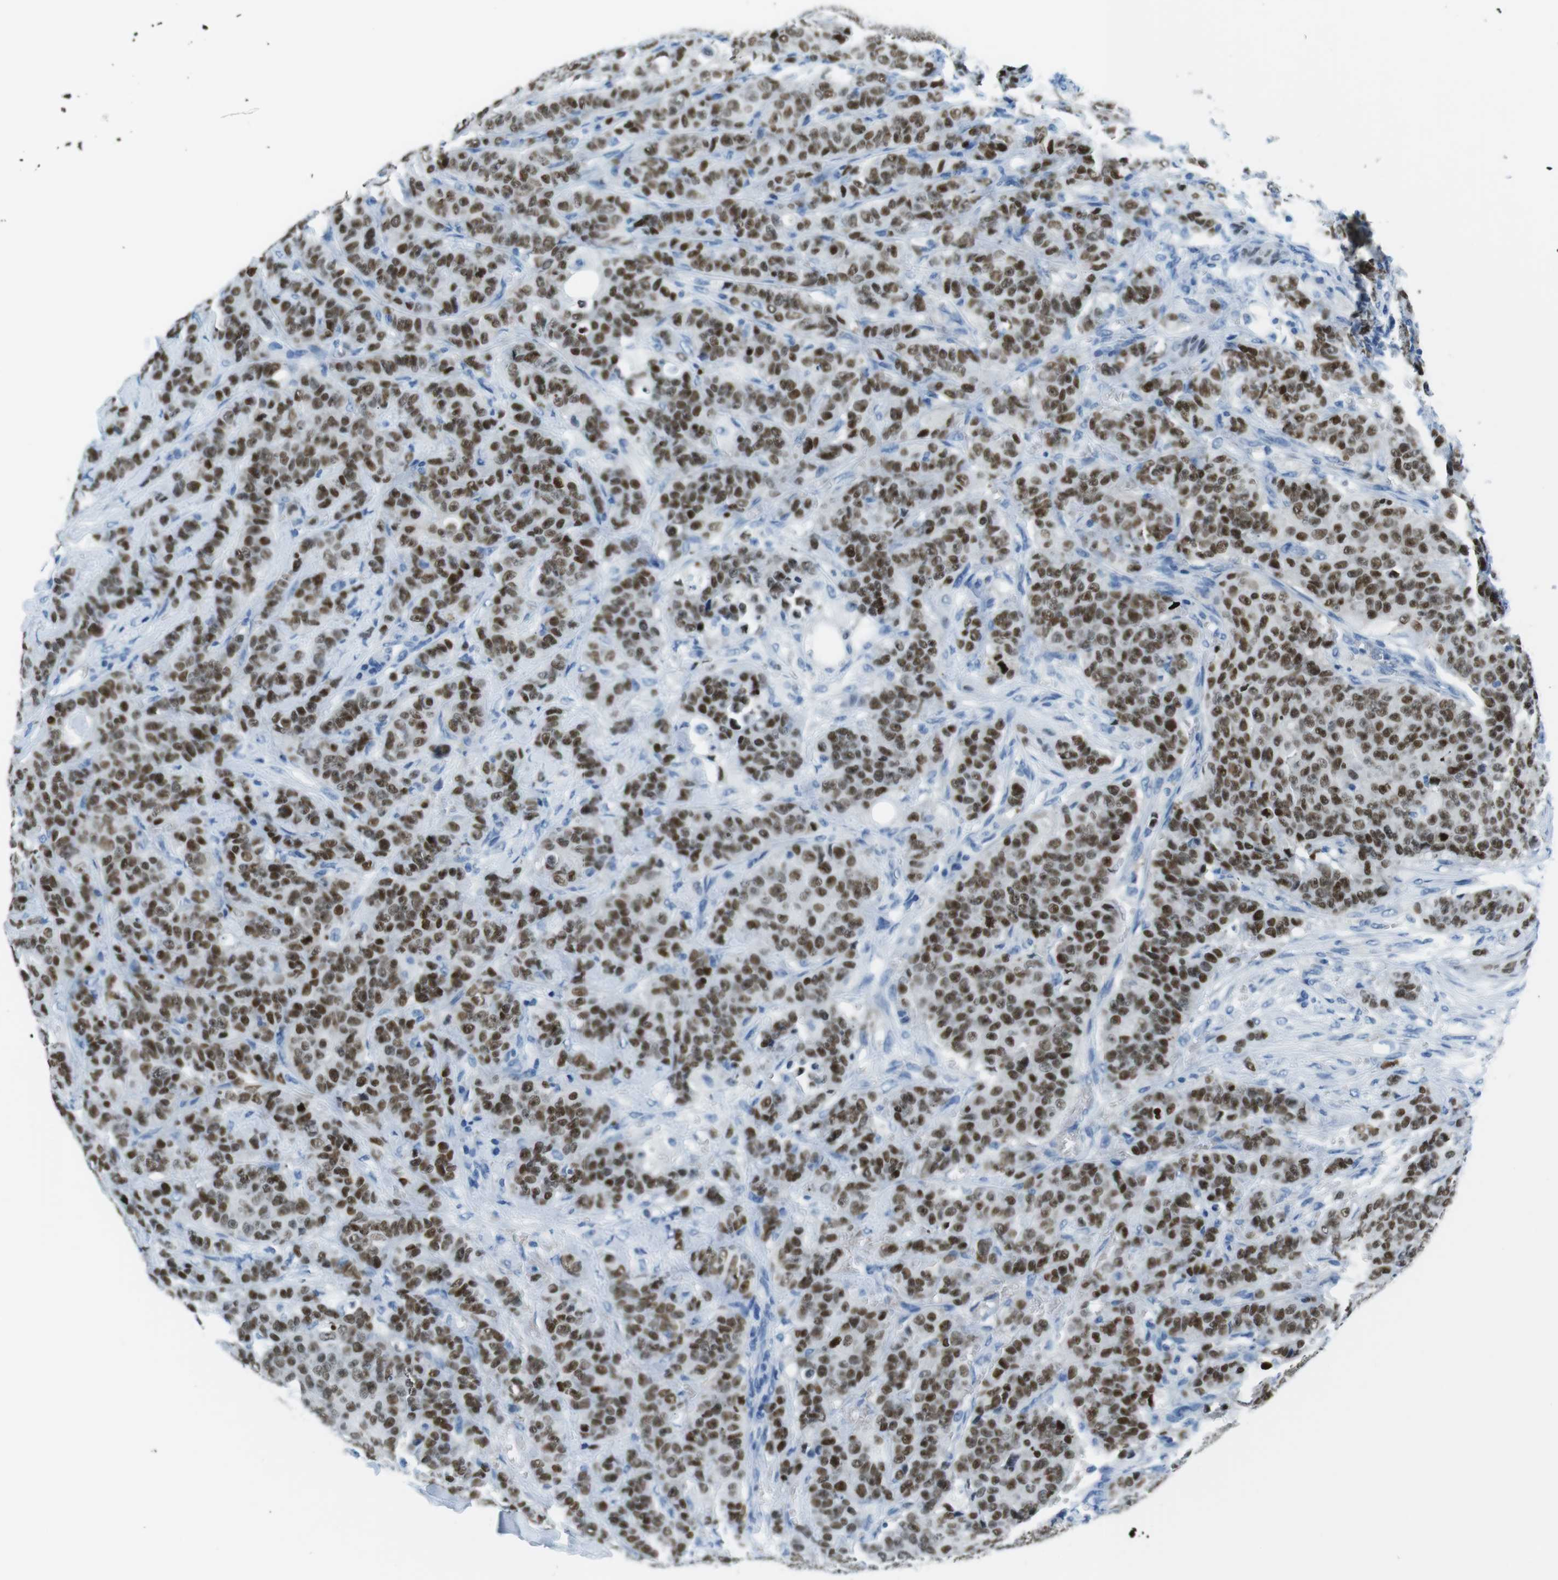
{"staining": {"intensity": "moderate", "quantity": ">75%", "location": "nuclear"}, "tissue": "breast cancer", "cell_type": "Tumor cells", "image_type": "cancer", "snomed": [{"axis": "morphology", "description": "Normal tissue, NOS"}, {"axis": "morphology", "description": "Duct carcinoma"}, {"axis": "topography", "description": "Breast"}], "caption": "Tumor cells display medium levels of moderate nuclear positivity in about >75% of cells in human breast cancer. (DAB (3,3'-diaminobenzidine) IHC with brightfield microscopy, high magnification).", "gene": "TFAP2C", "patient": {"sex": "female", "age": 40}}